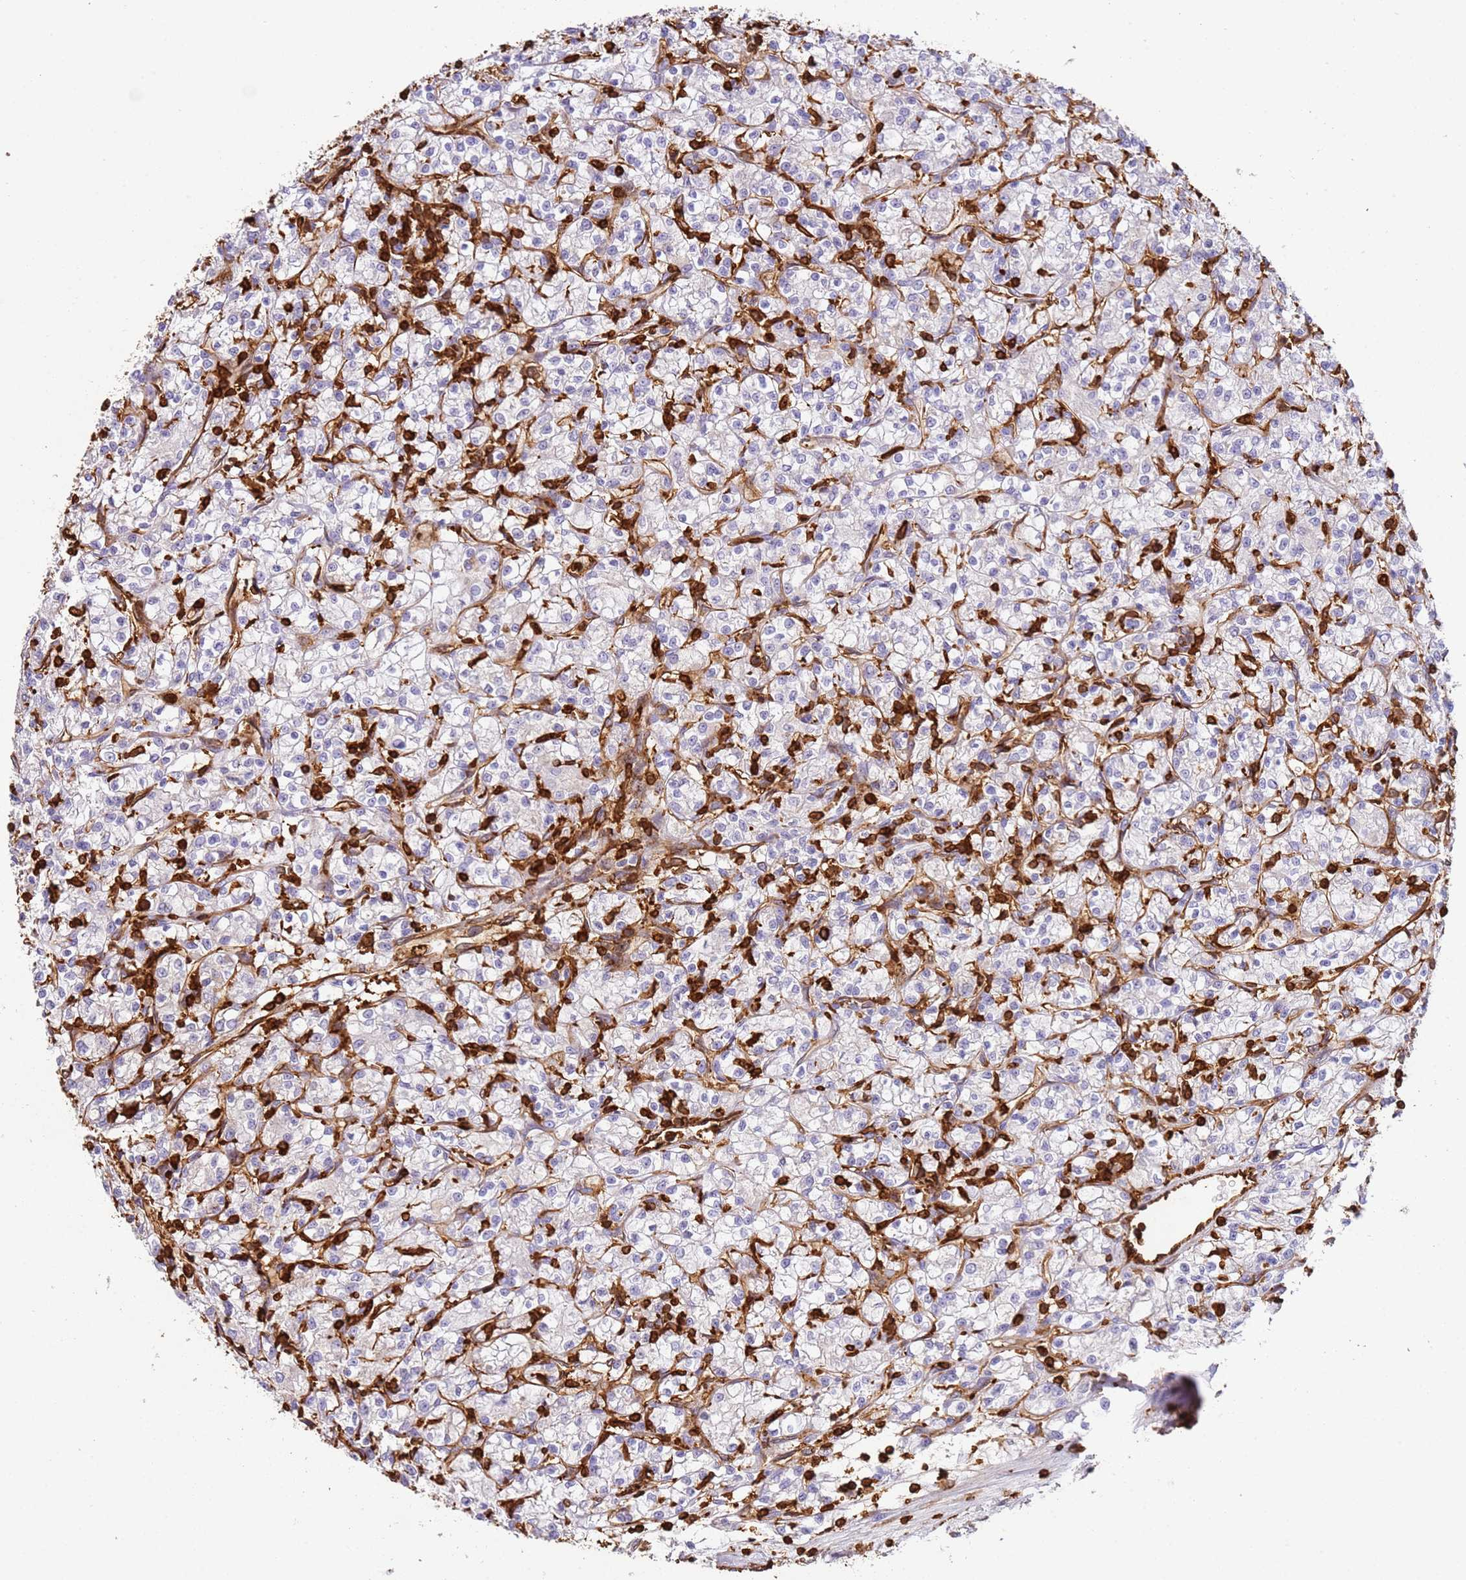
{"staining": {"intensity": "negative", "quantity": "none", "location": "none"}, "tissue": "renal cancer", "cell_type": "Tumor cells", "image_type": "cancer", "snomed": [{"axis": "morphology", "description": "Adenocarcinoma, NOS"}, {"axis": "topography", "description": "Kidney"}], "caption": "DAB (3,3'-diaminobenzidine) immunohistochemical staining of renal cancer (adenocarcinoma) demonstrates no significant expression in tumor cells.", "gene": "OR6P1", "patient": {"sex": "female", "age": 59}}